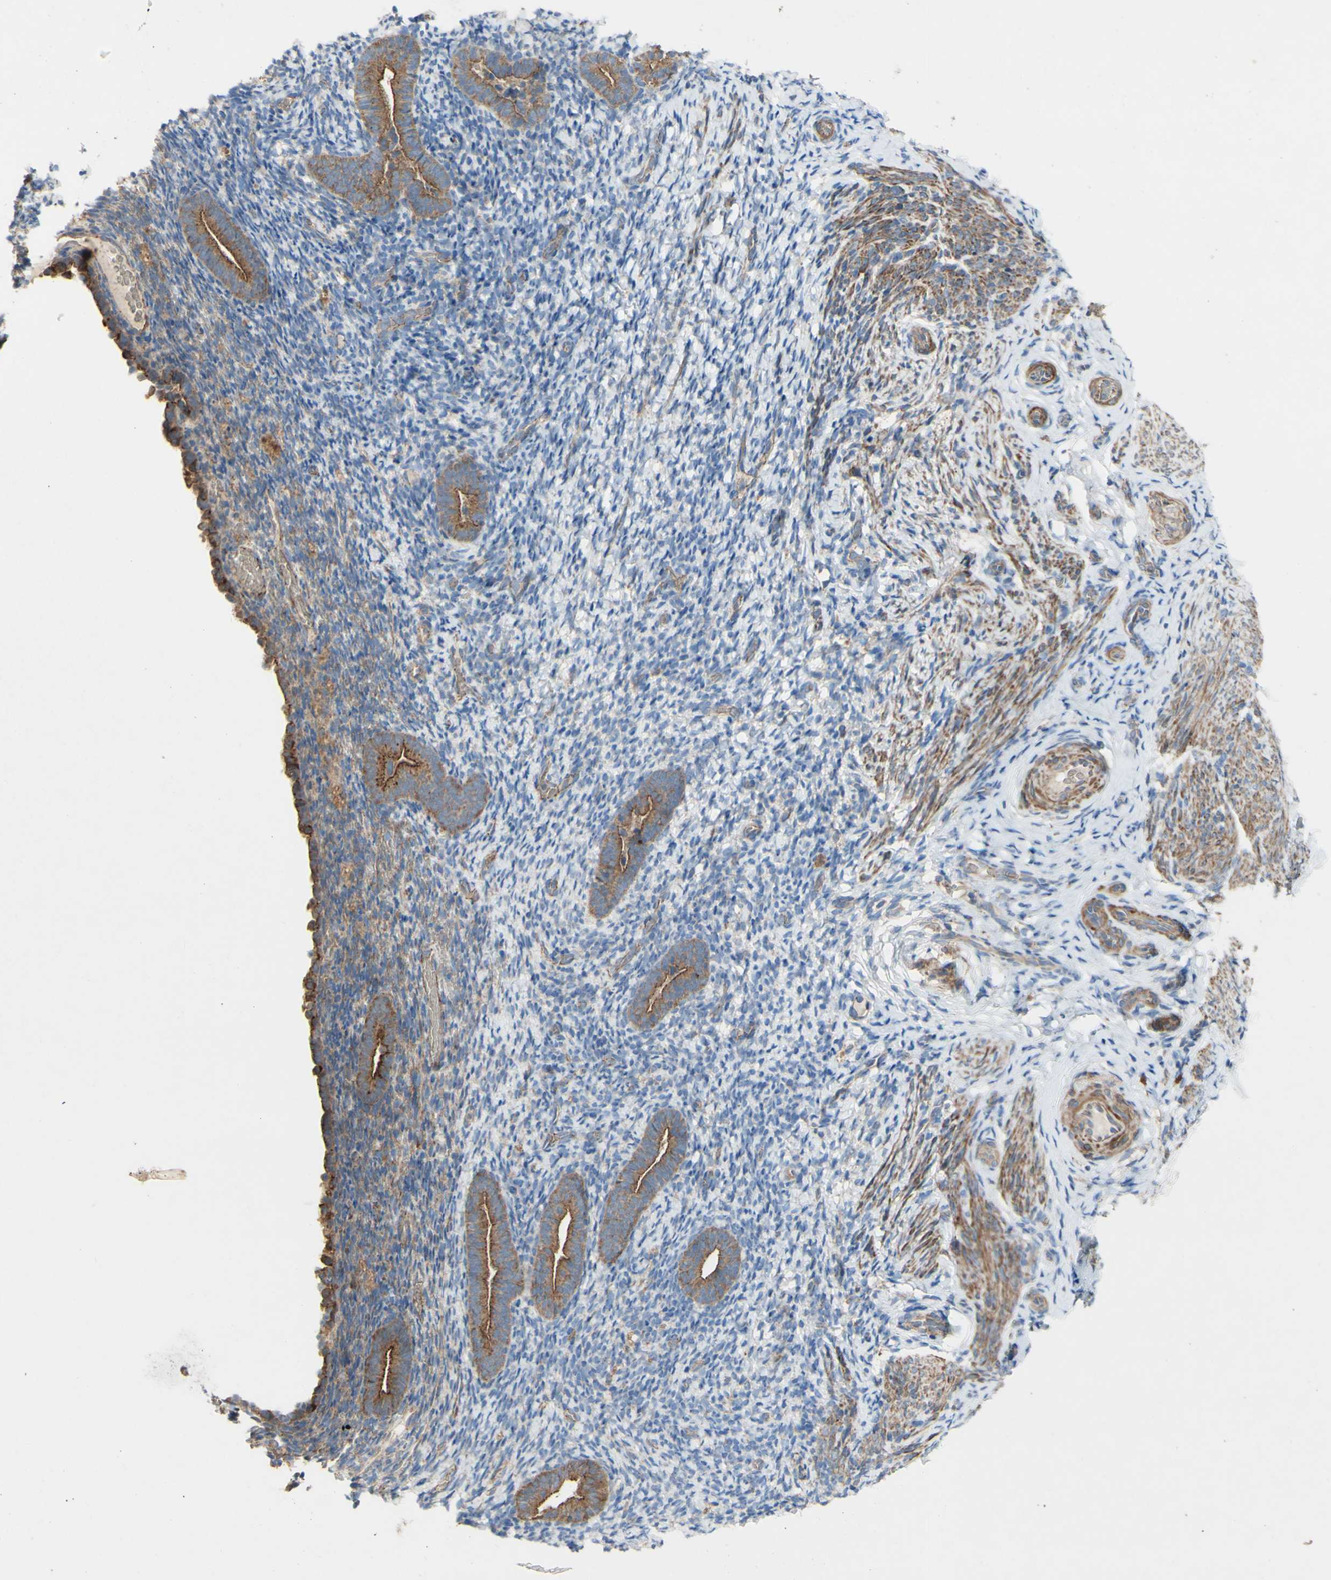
{"staining": {"intensity": "moderate", "quantity": "<25%", "location": "cytoplasmic/membranous"}, "tissue": "endometrium", "cell_type": "Cells in endometrial stroma", "image_type": "normal", "snomed": [{"axis": "morphology", "description": "Normal tissue, NOS"}, {"axis": "topography", "description": "Endometrium"}], "caption": "Normal endometrium was stained to show a protein in brown. There is low levels of moderate cytoplasmic/membranous expression in approximately <25% of cells in endometrial stroma.", "gene": "PDGFB", "patient": {"sex": "female", "age": 51}}